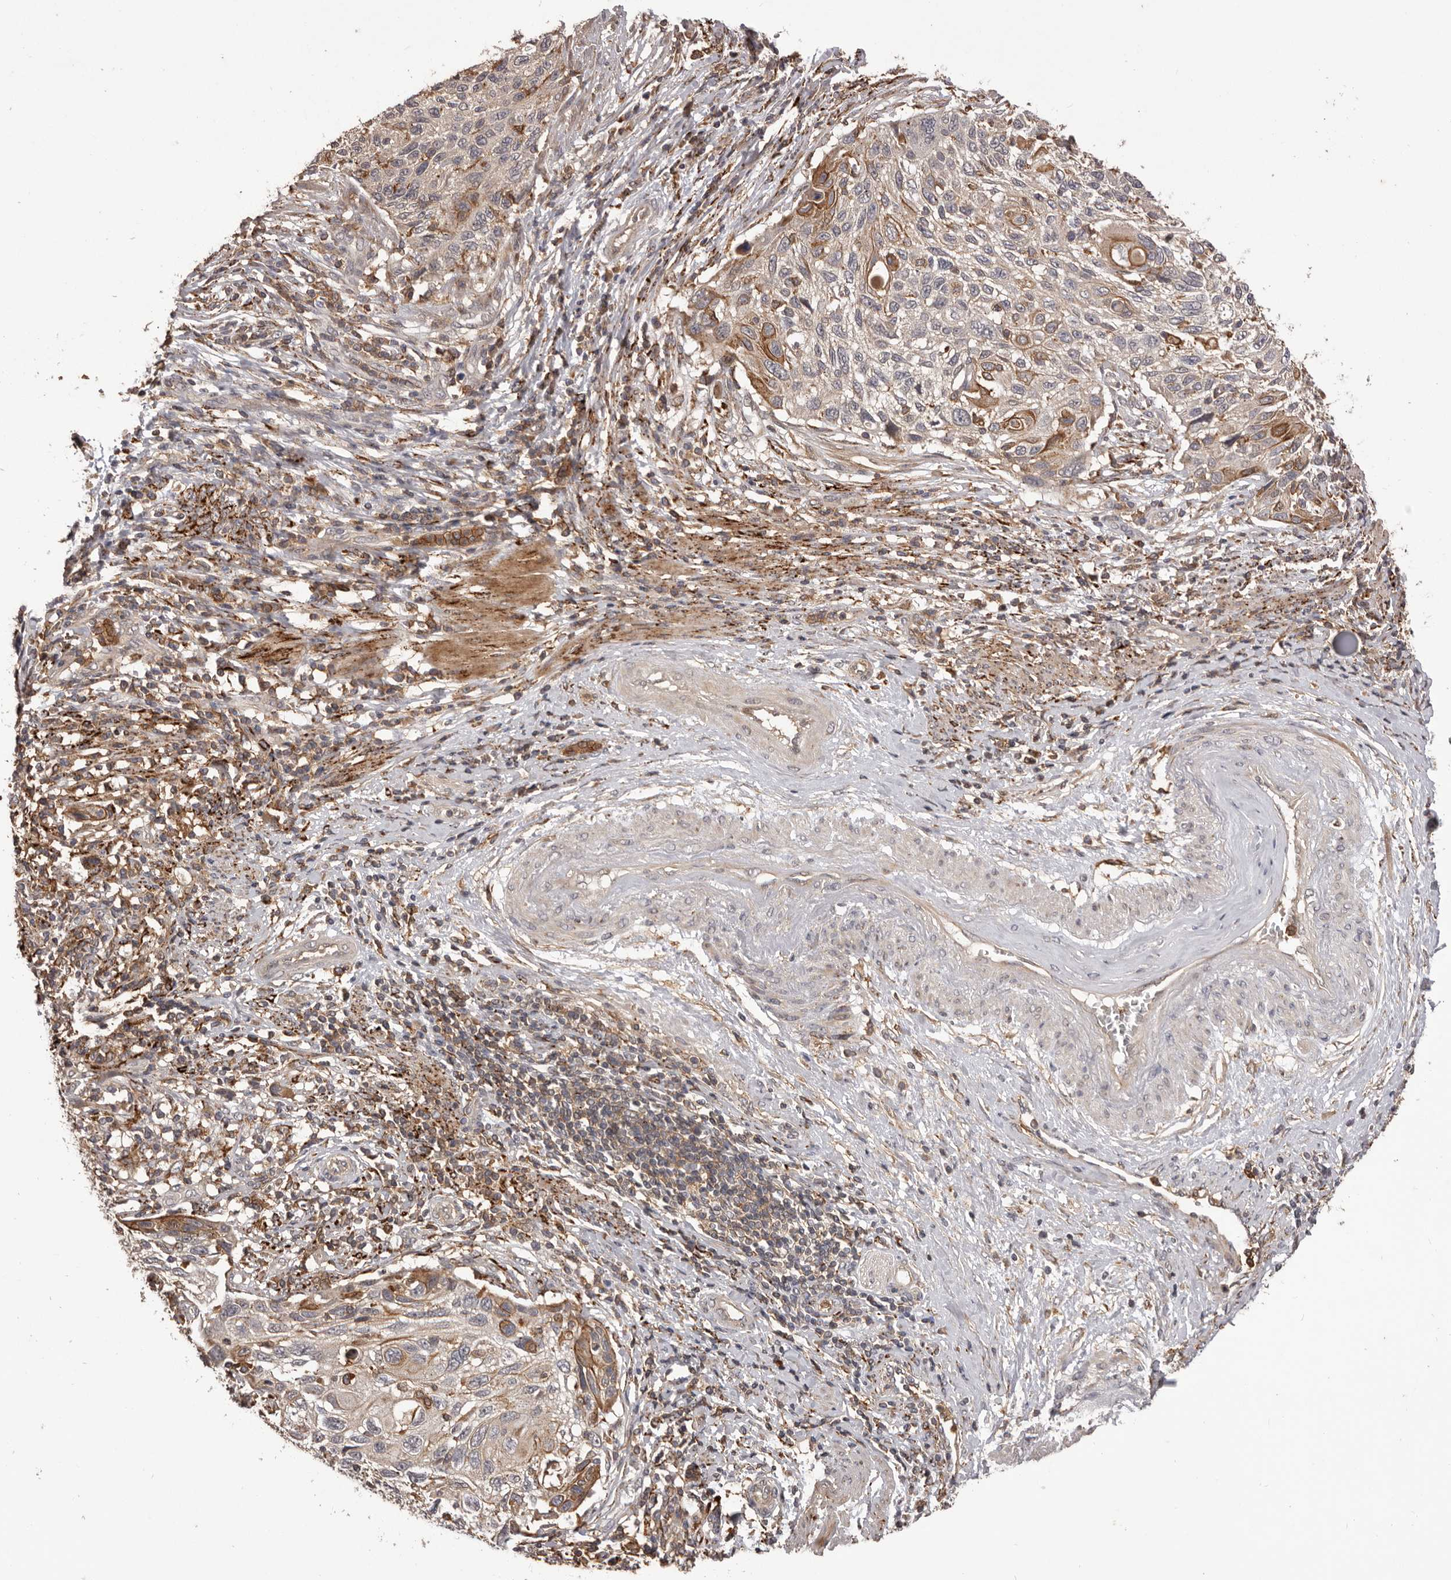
{"staining": {"intensity": "moderate", "quantity": "25%-75%", "location": "cytoplasmic/membranous"}, "tissue": "cervical cancer", "cell_type": "Tumor cells", "image_type": "cancer", "snomed": [{"axis": "morphology", "description": "Squamous cell carcinoma, NOS"}, {"axis": "topography", "description": "Cervix"}], "caption": "This micrograph reveals immunohistochemistry (IHC) staining of human cervical squamous cell carcinoma, with medium moderate cytoplasmic/membranous staining in about 25%-75% of tumor cells.", "gene": "GLIPR2", "patient": {"sex": "female", "age": 70}}